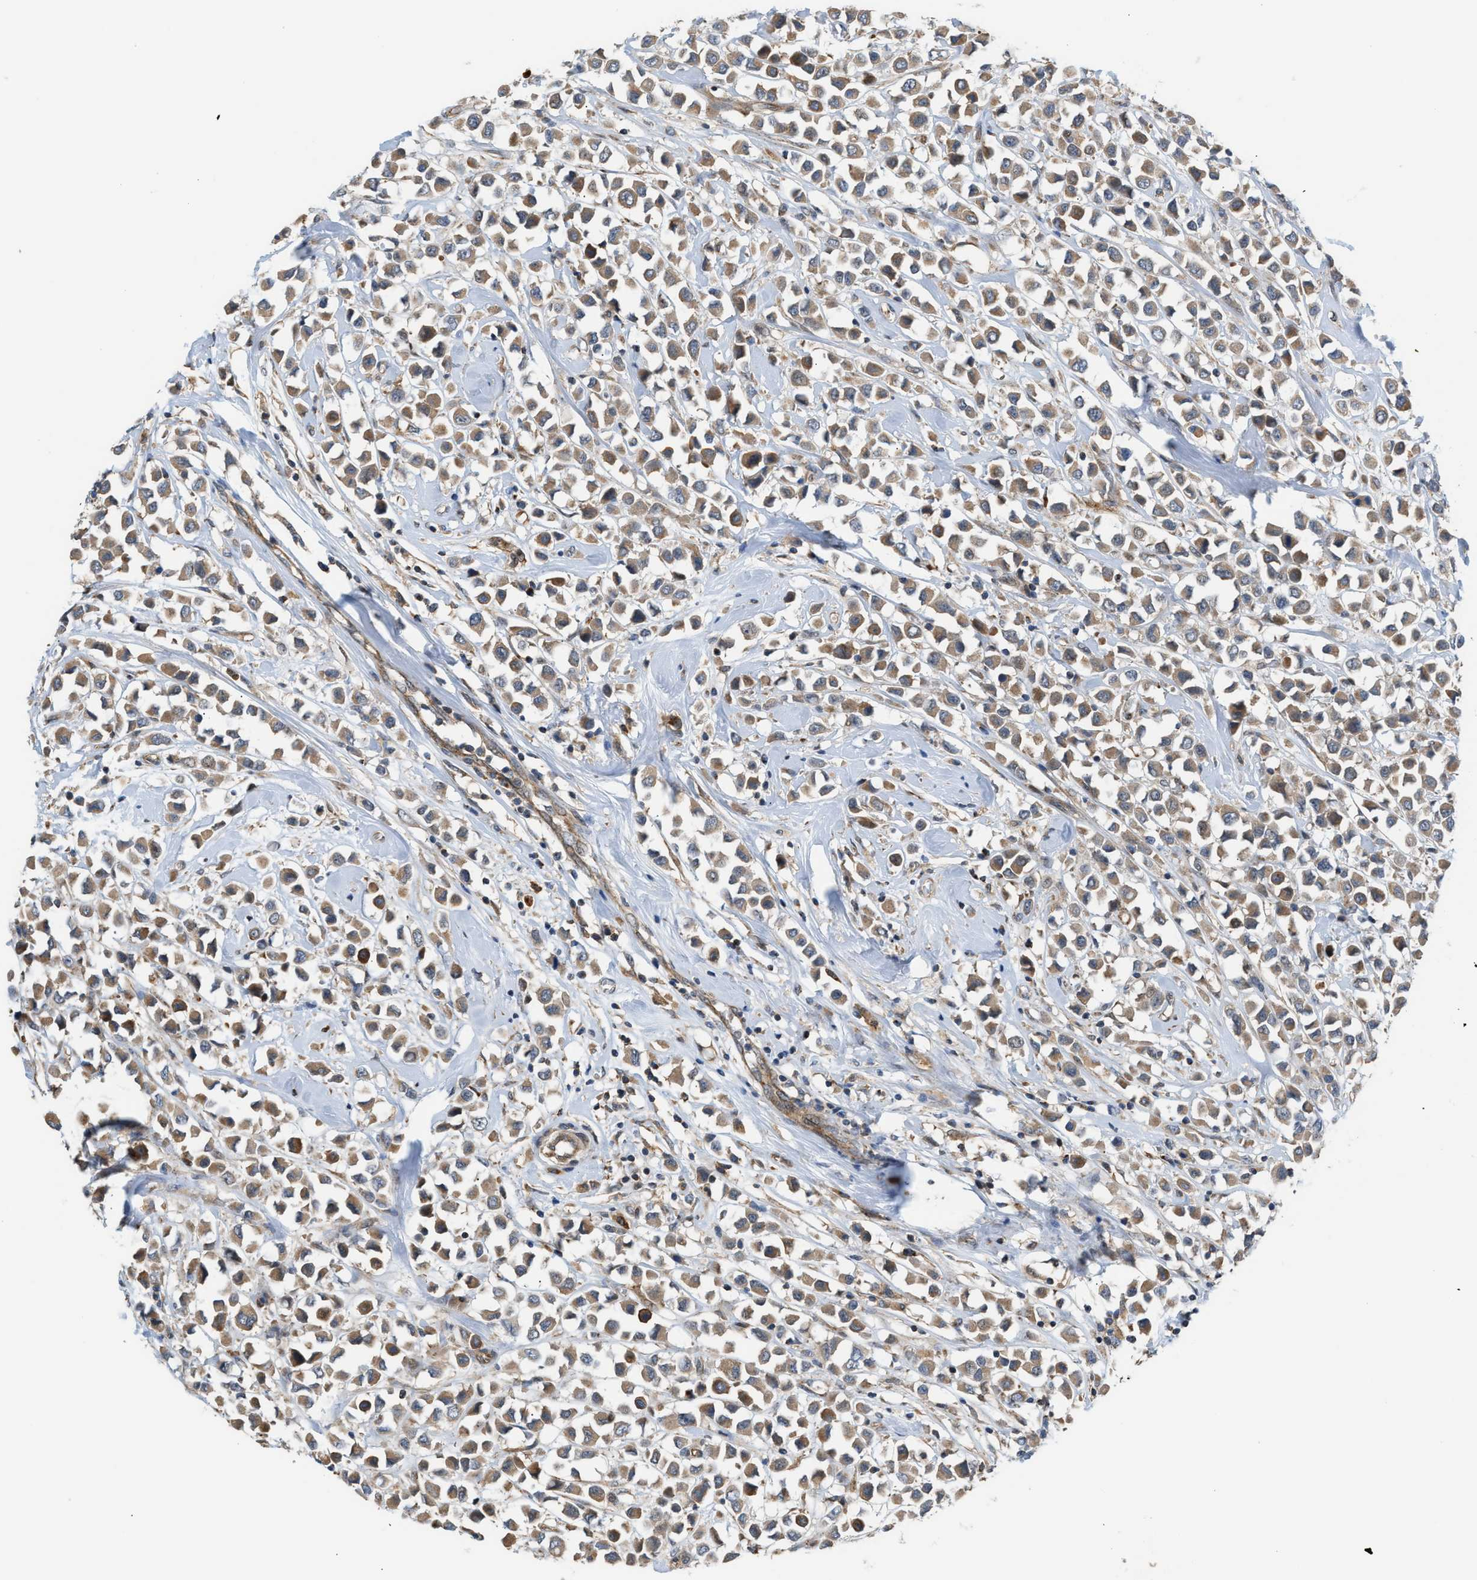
{"staining": {"intensity": "moderate", "quantity": ">75%", "location": "cytoplasmic/membranous"}, "tissue": "breast cancer", "cell_type": "Tumor cells", "image_type": "cancer", "snomed": [{"axis": "morphology", "description": "Duct carcinoma"}, {"axis": "topography", "description": "Breast"}], "caption": "This image reveals IHC staining of human breast cancer (invasive ductal carcinoma), with medium moderate cytoplasmic/membranous staining in approximately >75% of tumor cells.", "gene": "PDCL", "patient": {"sex": "female", "age": 61}}